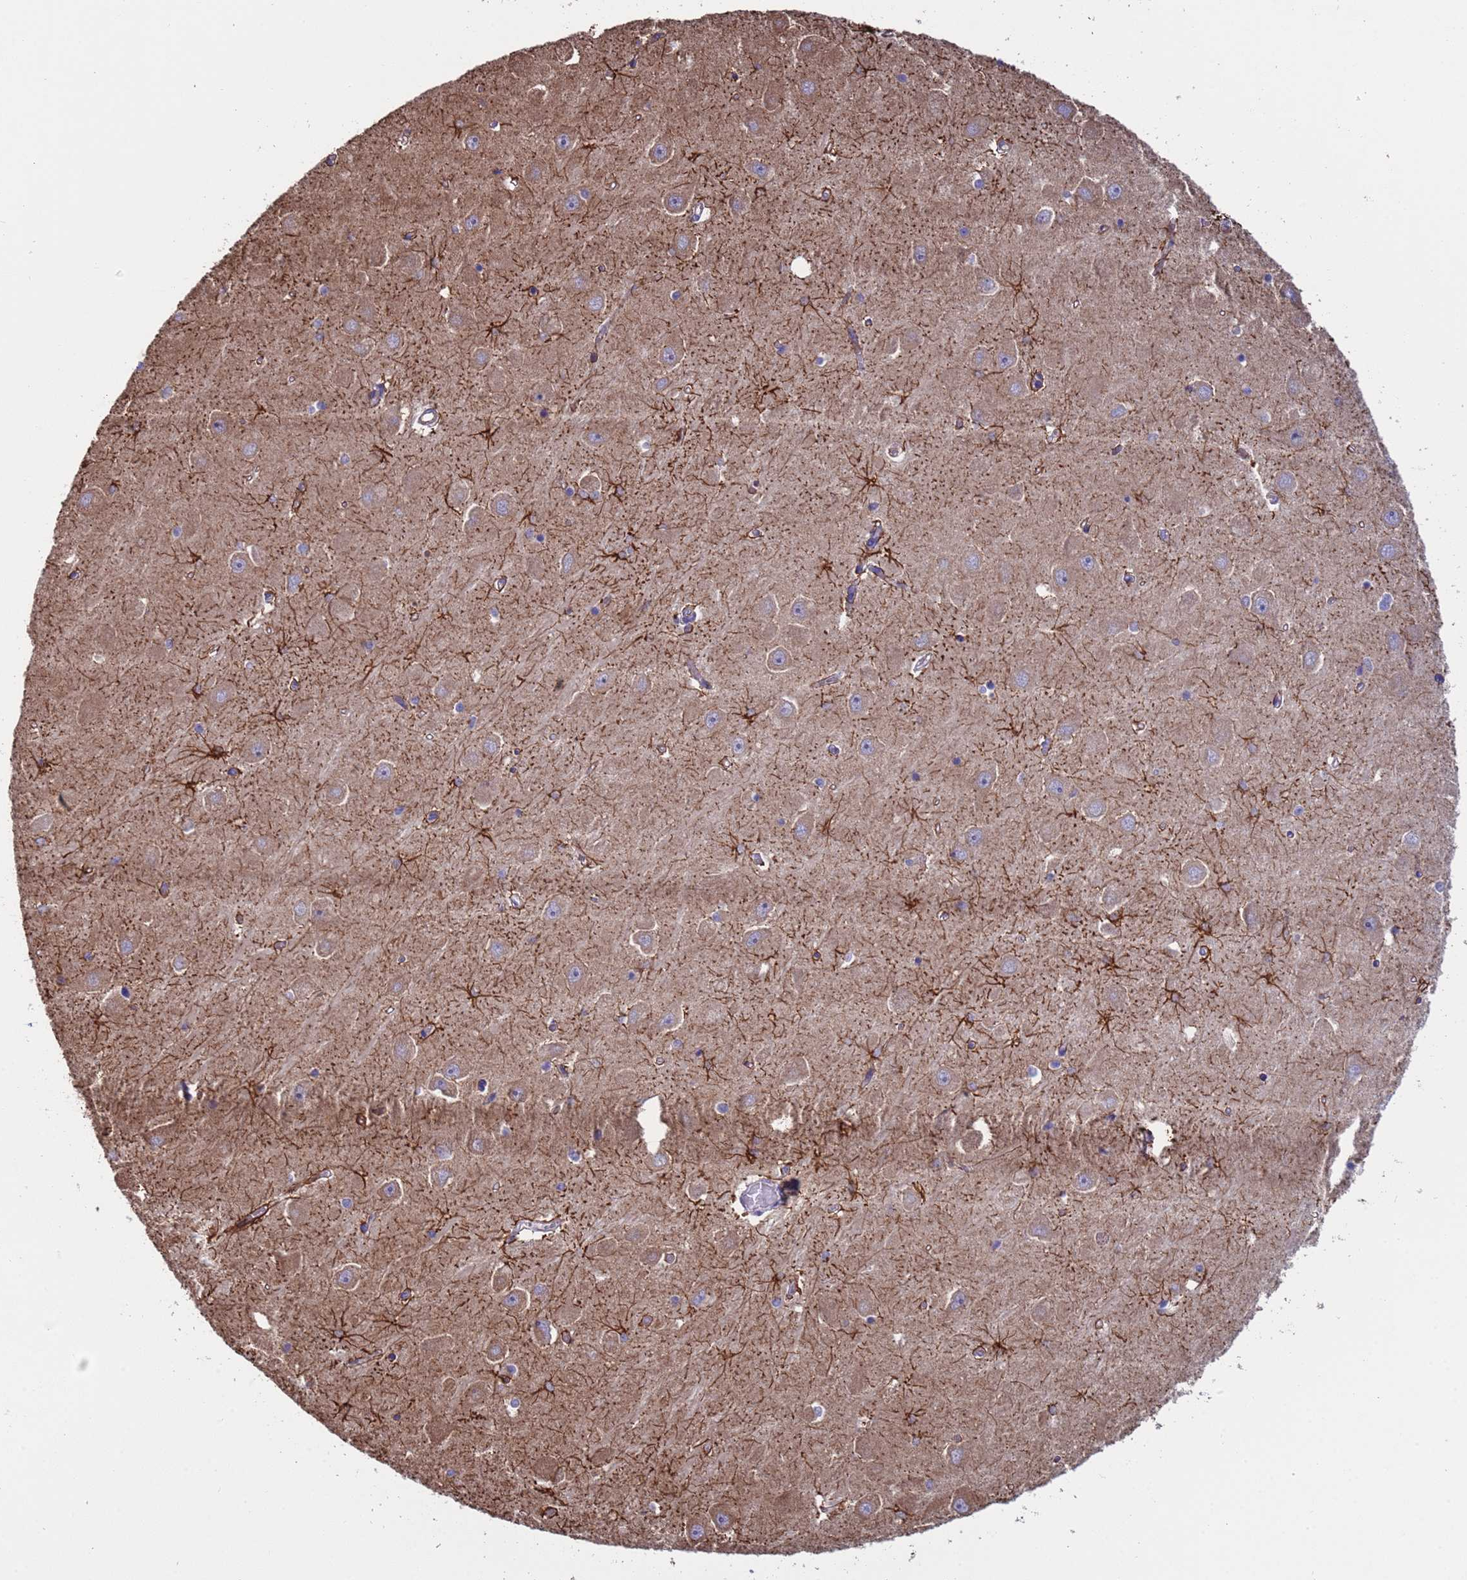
{"staining": {"intensity": "strong", "quantity": "<25%", "location": "cytoplasmic/membranous"}, "tissue": "hippocampus", "cell_type": "Glial cells", "image_type": "normal", "snomed": [{"axis": "morphology", "description": "Normal tissue, NOS"}, {"axis": "topography", "description": "Hippocampus"}], "caption": "Protein expression analysis of unremarkable hippocampus exhibits strong cytoplasmic/membranous expression in approximately <25% of glial cells.", "gene": "NUDT12", "patient": {"sex": "male", "age": 45}}